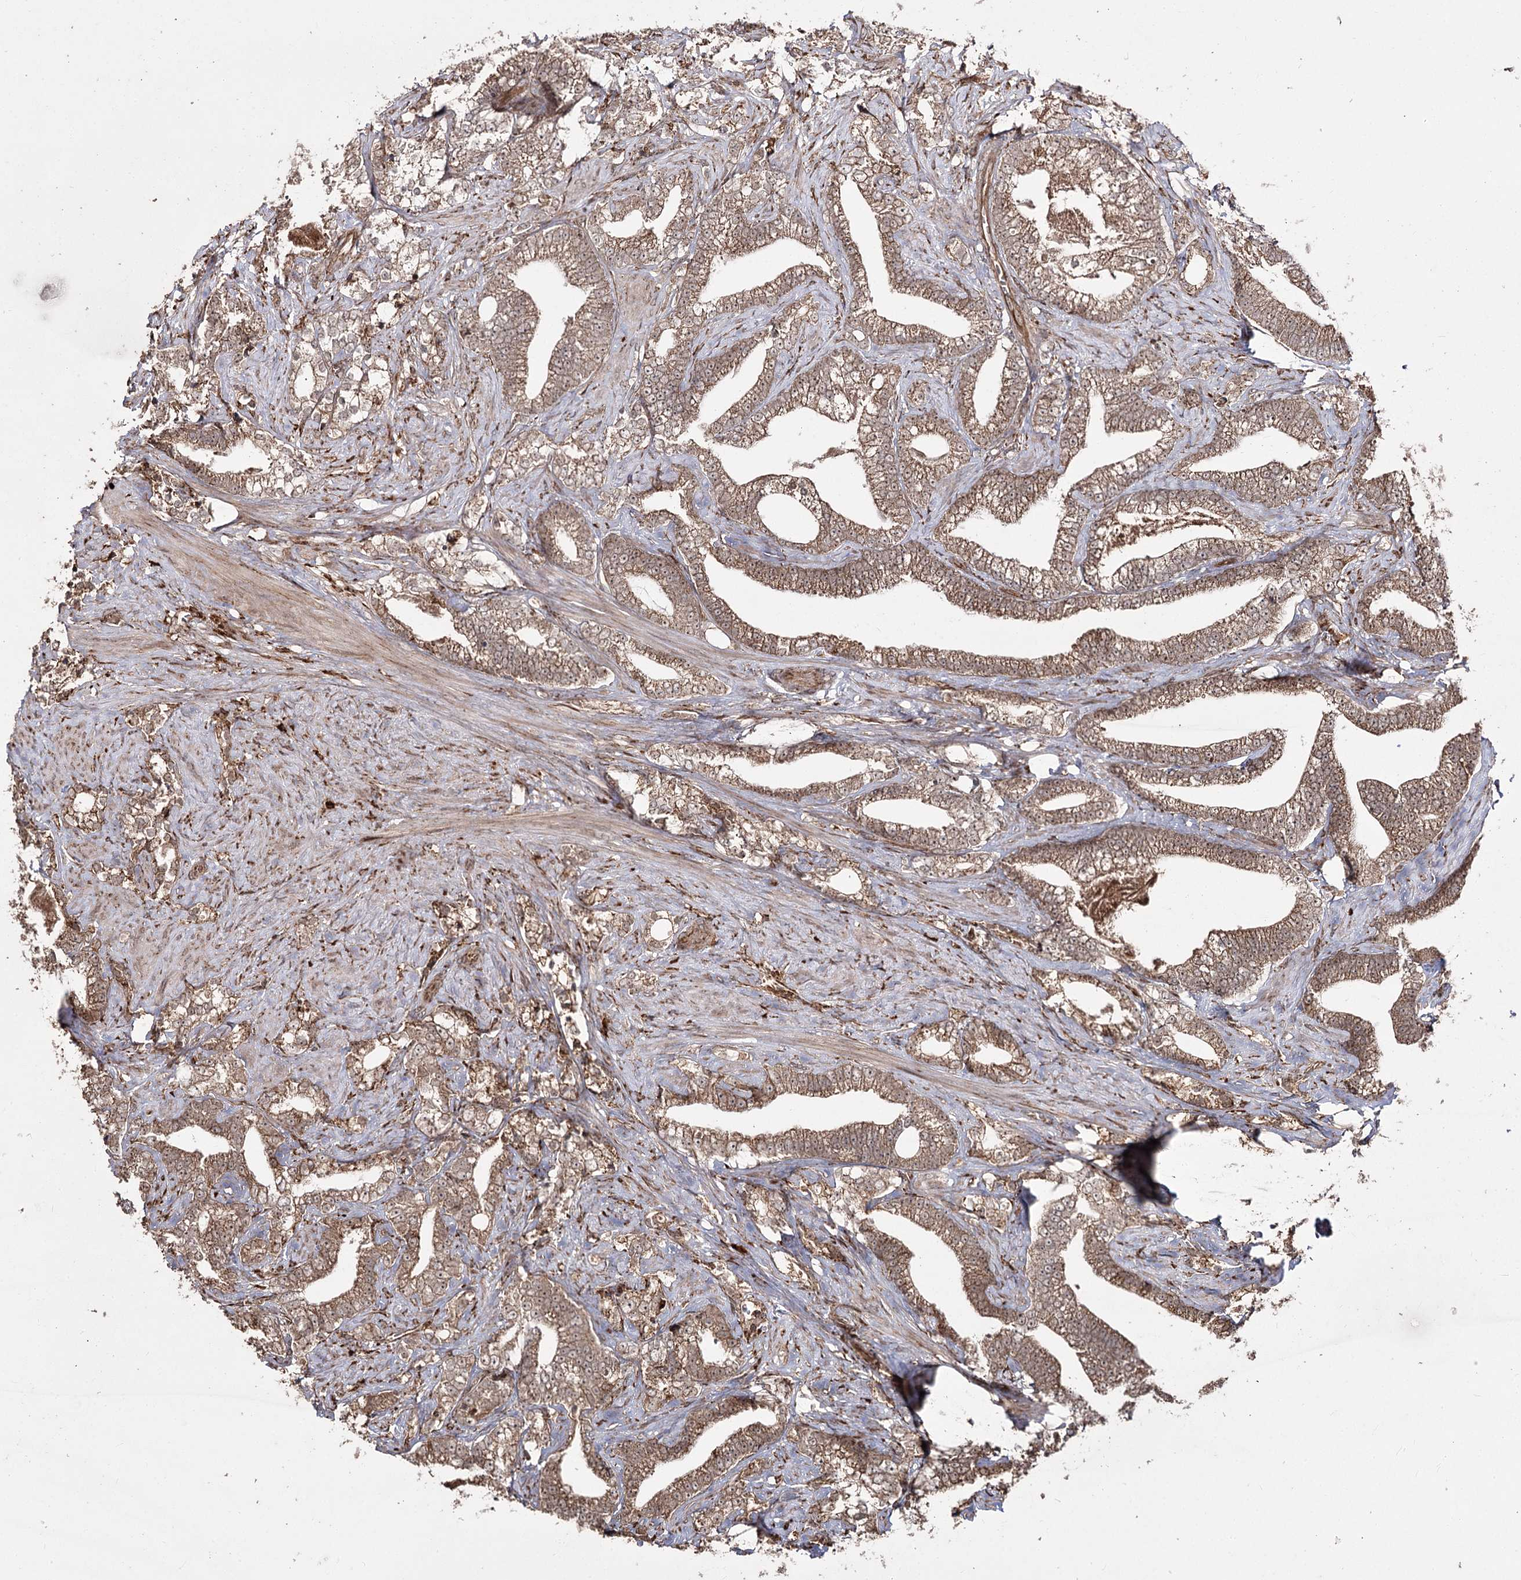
{"staining": {"intensity": "weak", "quantity": ">75%", "location": "cytoplasmic/membranous,nuclear"}, "tissue": "prostate cancer", "cell_type": "Tumor cells", "image_type": "cancer", "snomed": [{"axis": "morphology", "description": "Adenocarcinoma, High grade"}, {"axis": "topography", "description": "Prostate and seminal vesicle, NOS"}], "caption": "This is an image of immunohistochemistry (IHC) staining of prostate cancer (high-grade adenocarcinoma), which shows weak staining in the cytoplasmic/membranous and nuclear of tumor cells.", "gene": "FANCL", "patient": {"sex": "male", "age": 67}}